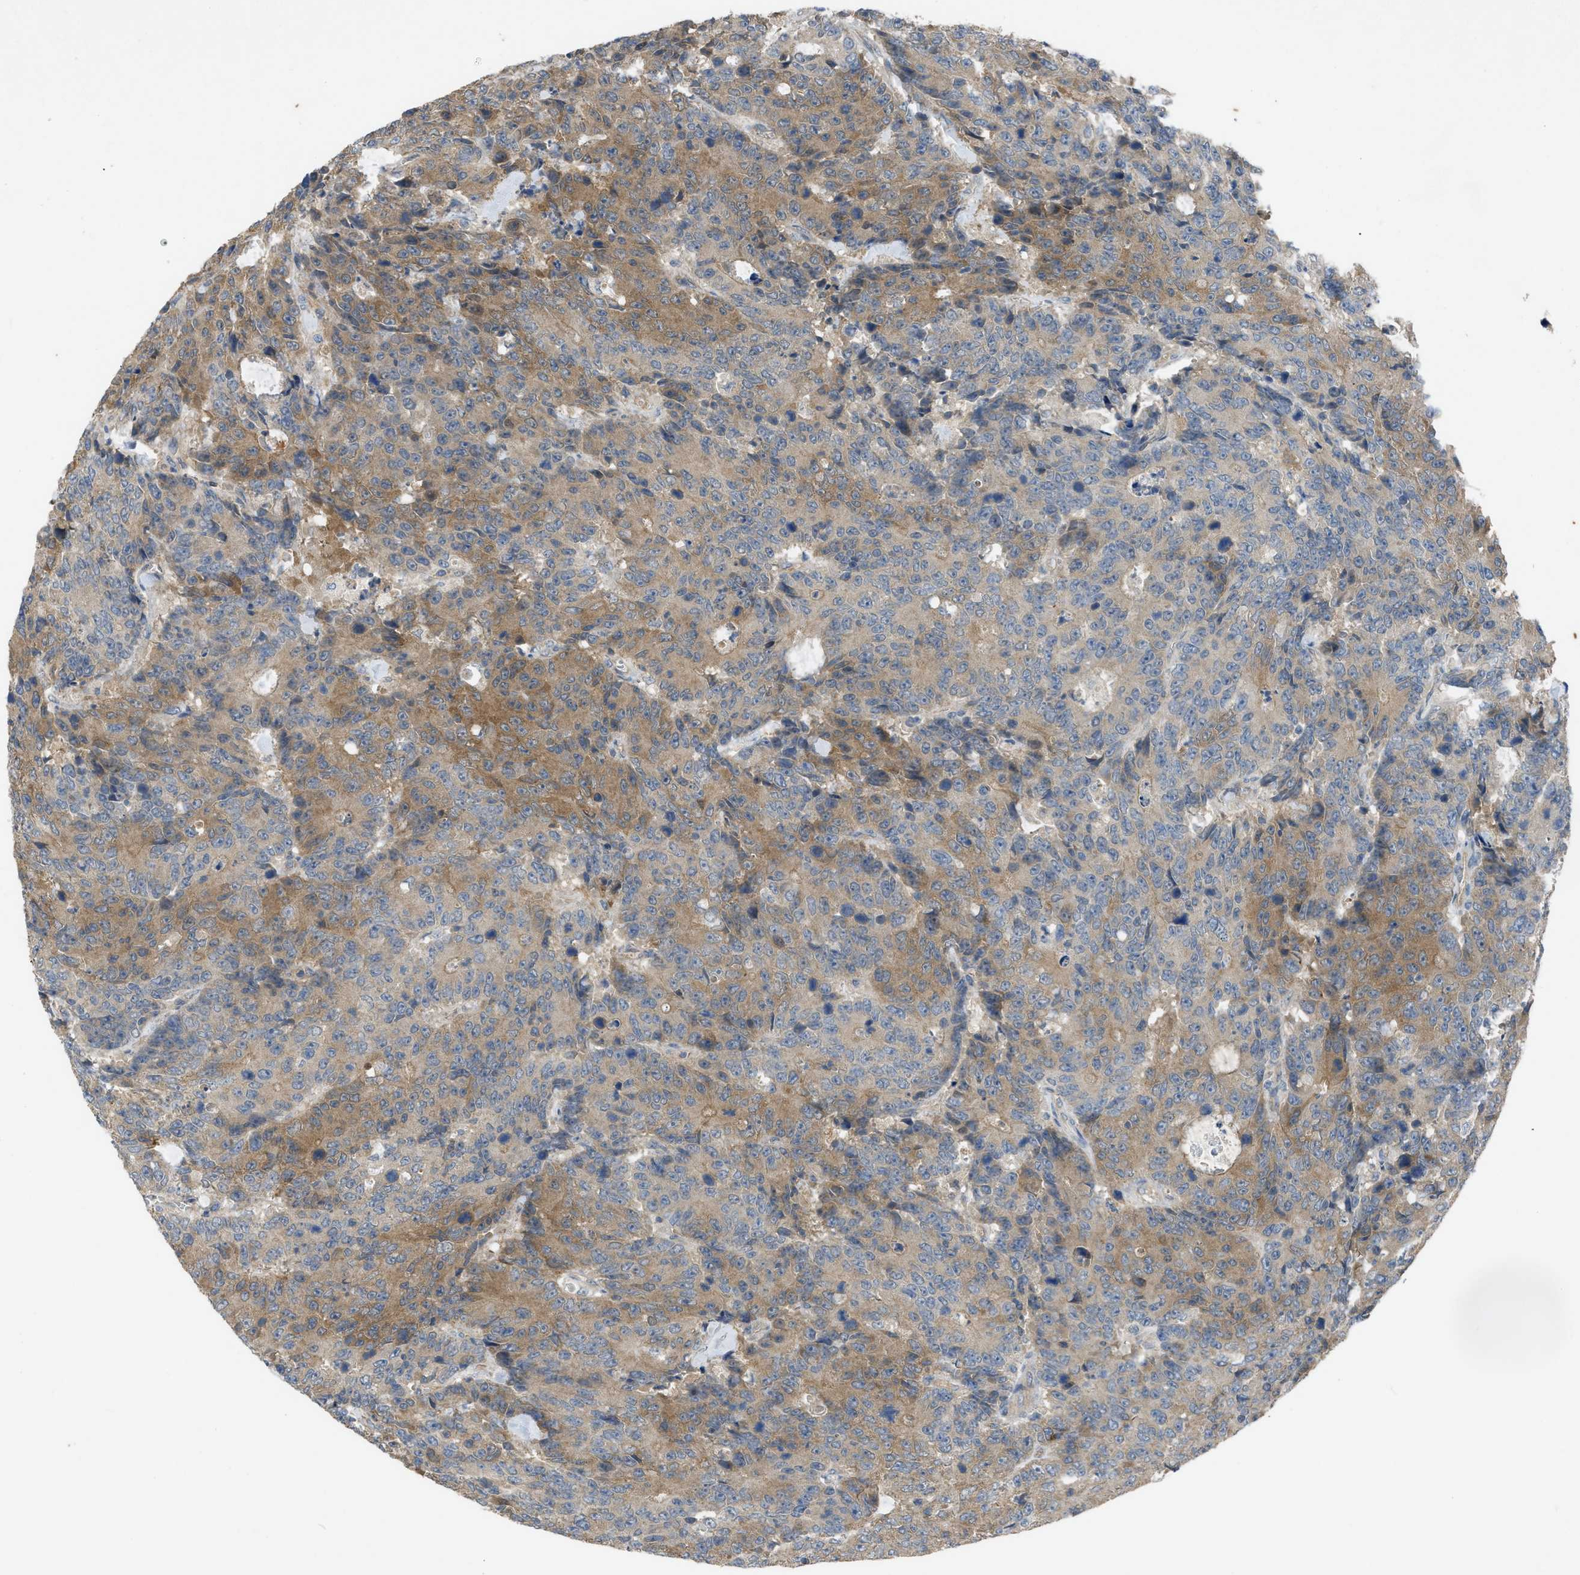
{"staining": {"intensity": "moderate", "quantity": "25%-75%", "location": "cytoplasmic/membranous"}, "tissue": "colorectal cancer", "cell_type": "Tumor cells", "image_type": "cancer", "snomed": [{"axis": "morphology", "description": "Adenocarcinoma, NOS"}, {"axis": "topography", "description": "Colon"}], "caption": "Adenocarcinoma (colorectal) stained with IHC shows moderate cytoplasmic/membranous expression in about 25%-75% of tumor cells.", "gene": "PPP3CA", "patient": {"sex": "female", "age": 86}}